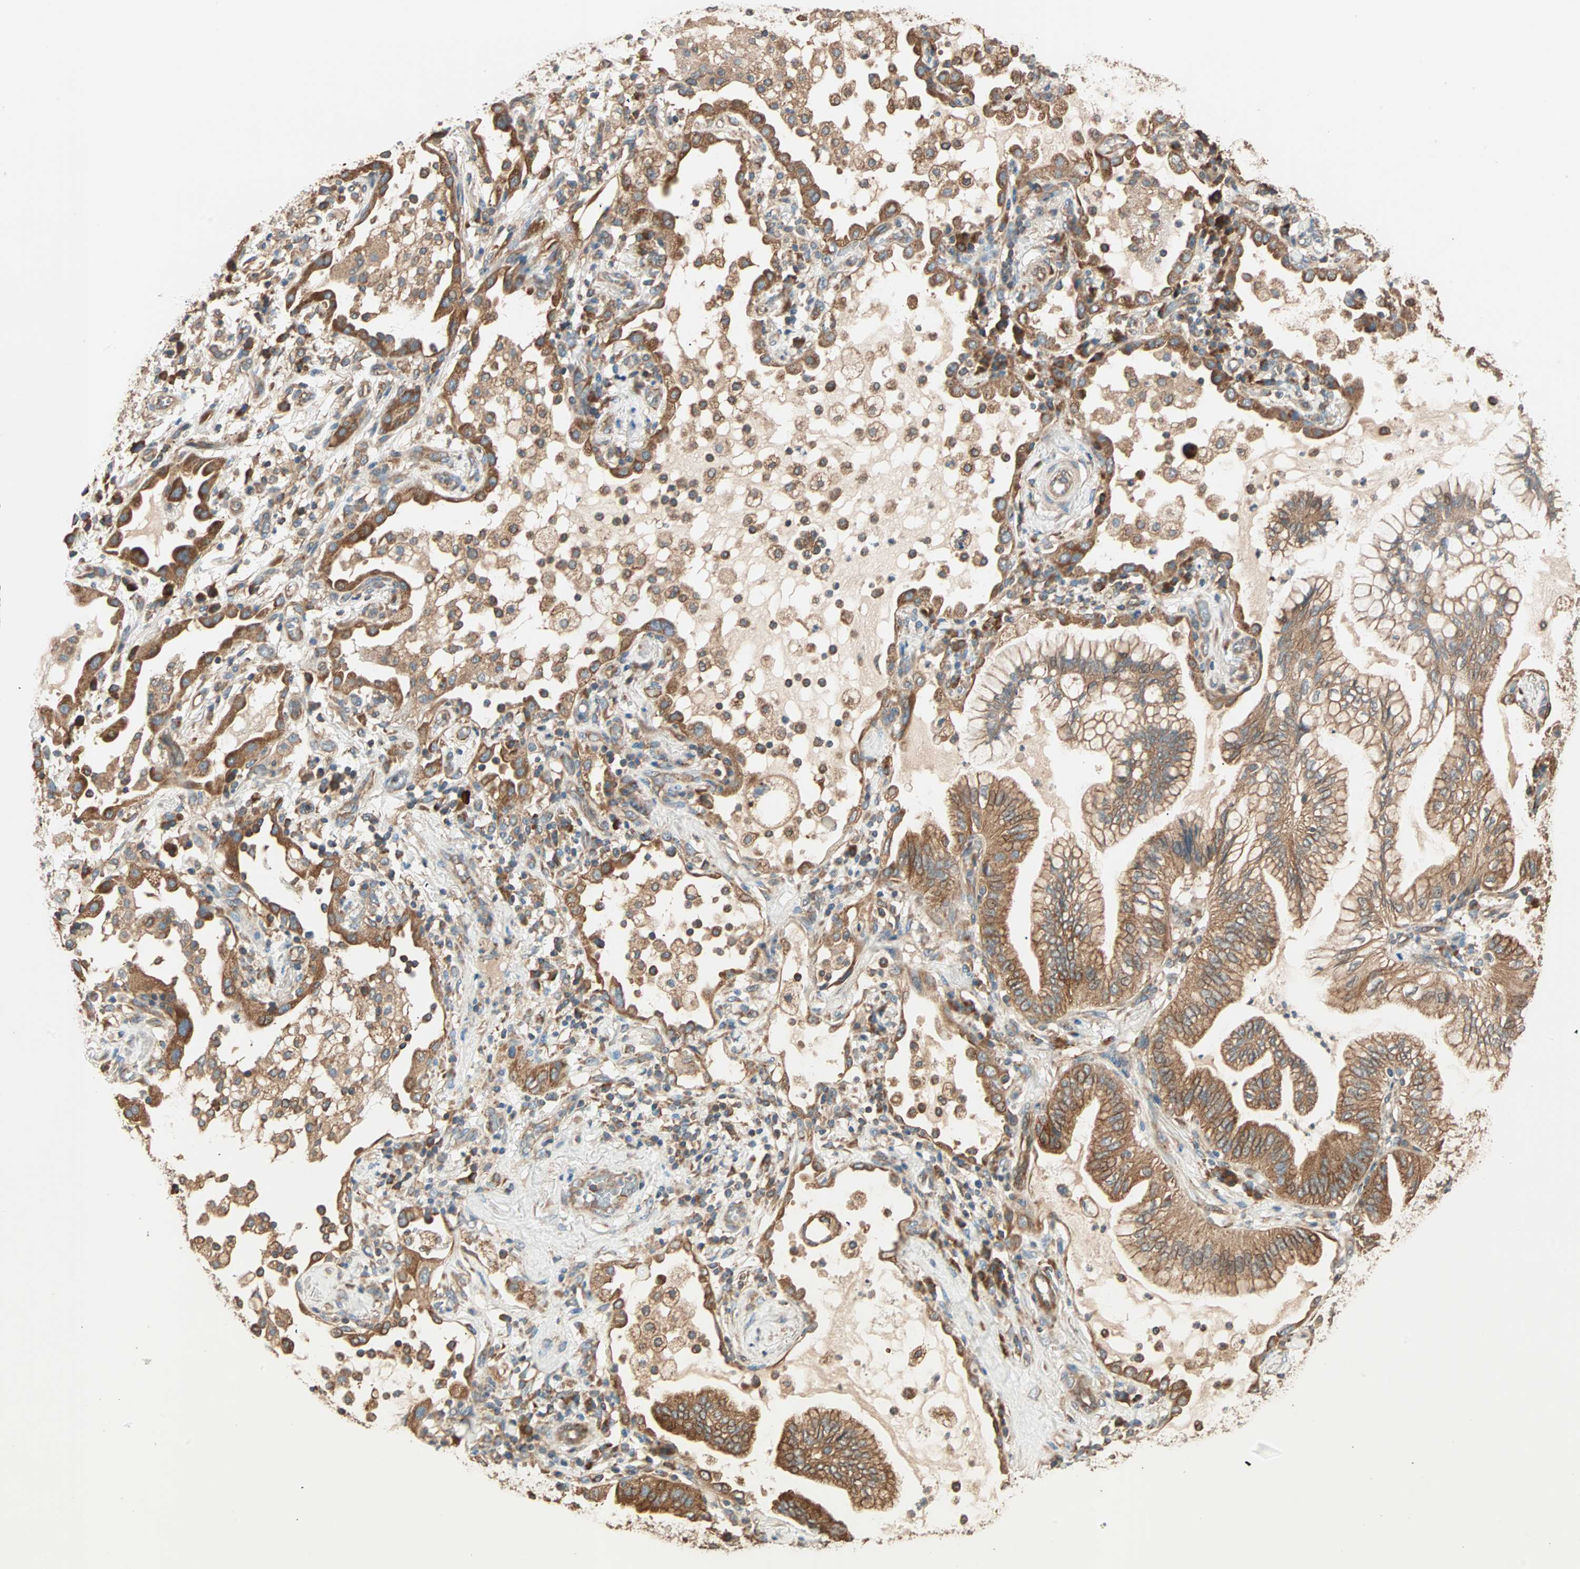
{"staining": {"intensity": "strong", "quantity": ">75%", "location": "cytoplasmic/membranous"}, "tissue": "lung cancer", "cell_type": "Tumor cells", "image_type": "cancer", "snomed": [{"axis": "morphology", "description": "Normal tissue, NOS"}, {"axis": "morphology", "description": "Adenocarcinoma, NOS"}, {"axis": "topography", "description": "Bronchus"}, {"axis": "topography", "description": "Lung"}], "caption": "Lung adenocarcinoma was stained to show a protein in brown. There is high levels of strong cytoplasmic/membranous staining in about >75% of tumor cells.", "gene": "EIF4G2", "patient": {"sex": "female", "age": 70}}